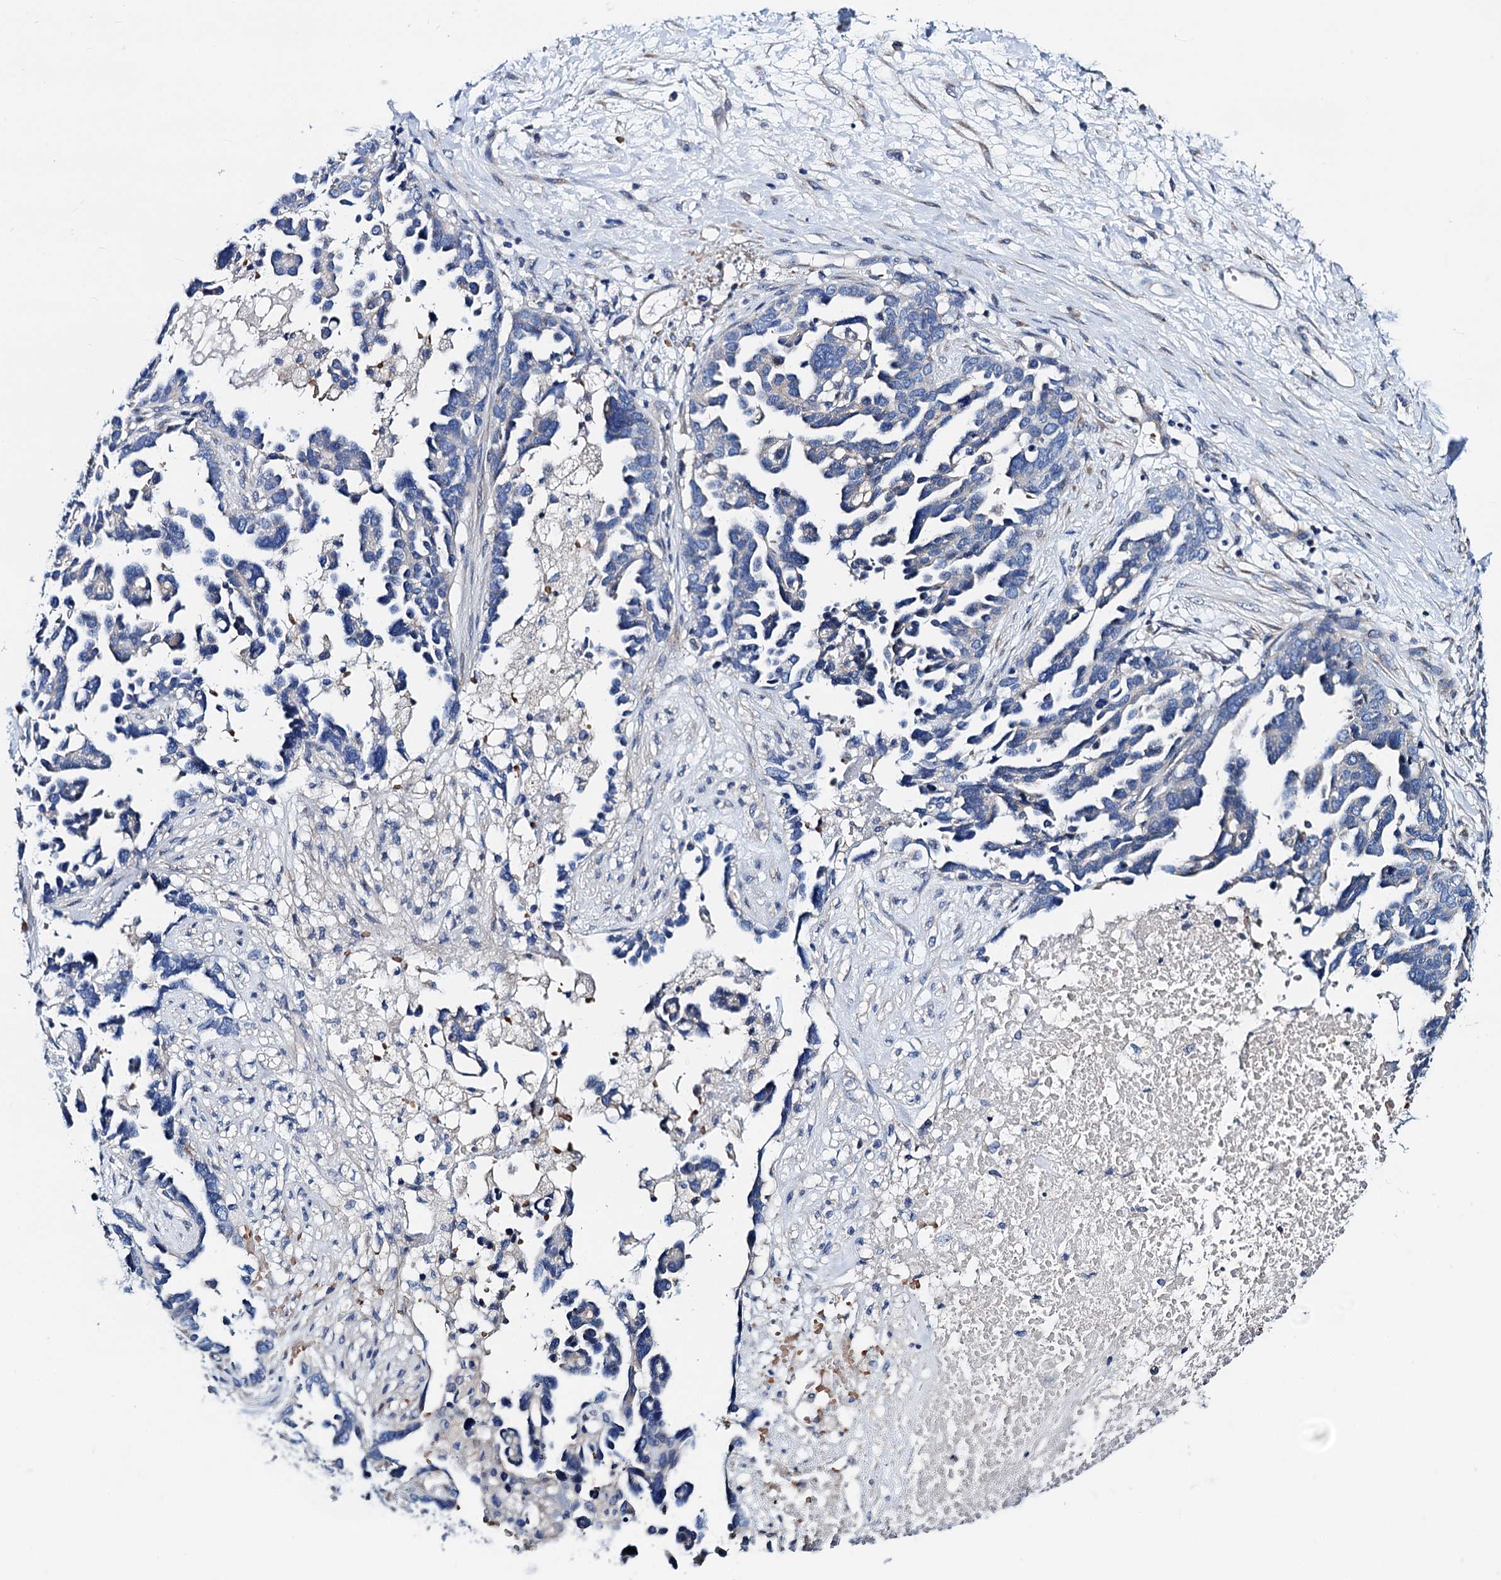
{"staining": {"intensity": "negative", "quantity": "none", "location": "none"}, "tissue": "ovarian cancer", "cell_type": "Tumor cells", "image_type": "cancer", "snomed": [{"axis": "morphology", "description": "Cystadenocarcinoma, serous, NOS"}, {"axis": "topography", "description": "Ovary"}], "caption": "Immunohistochemistry (IHC) photomicrograph of human ovarian serous cystadenocarcinoma stained for a protein (brown), which demonstrates no positivity in tumor cells. (Immunohistochemistry, brightfield microscopy, high magnification).", "gene": "GCOM1", "patient": {"sex": "female", "age": 54}}